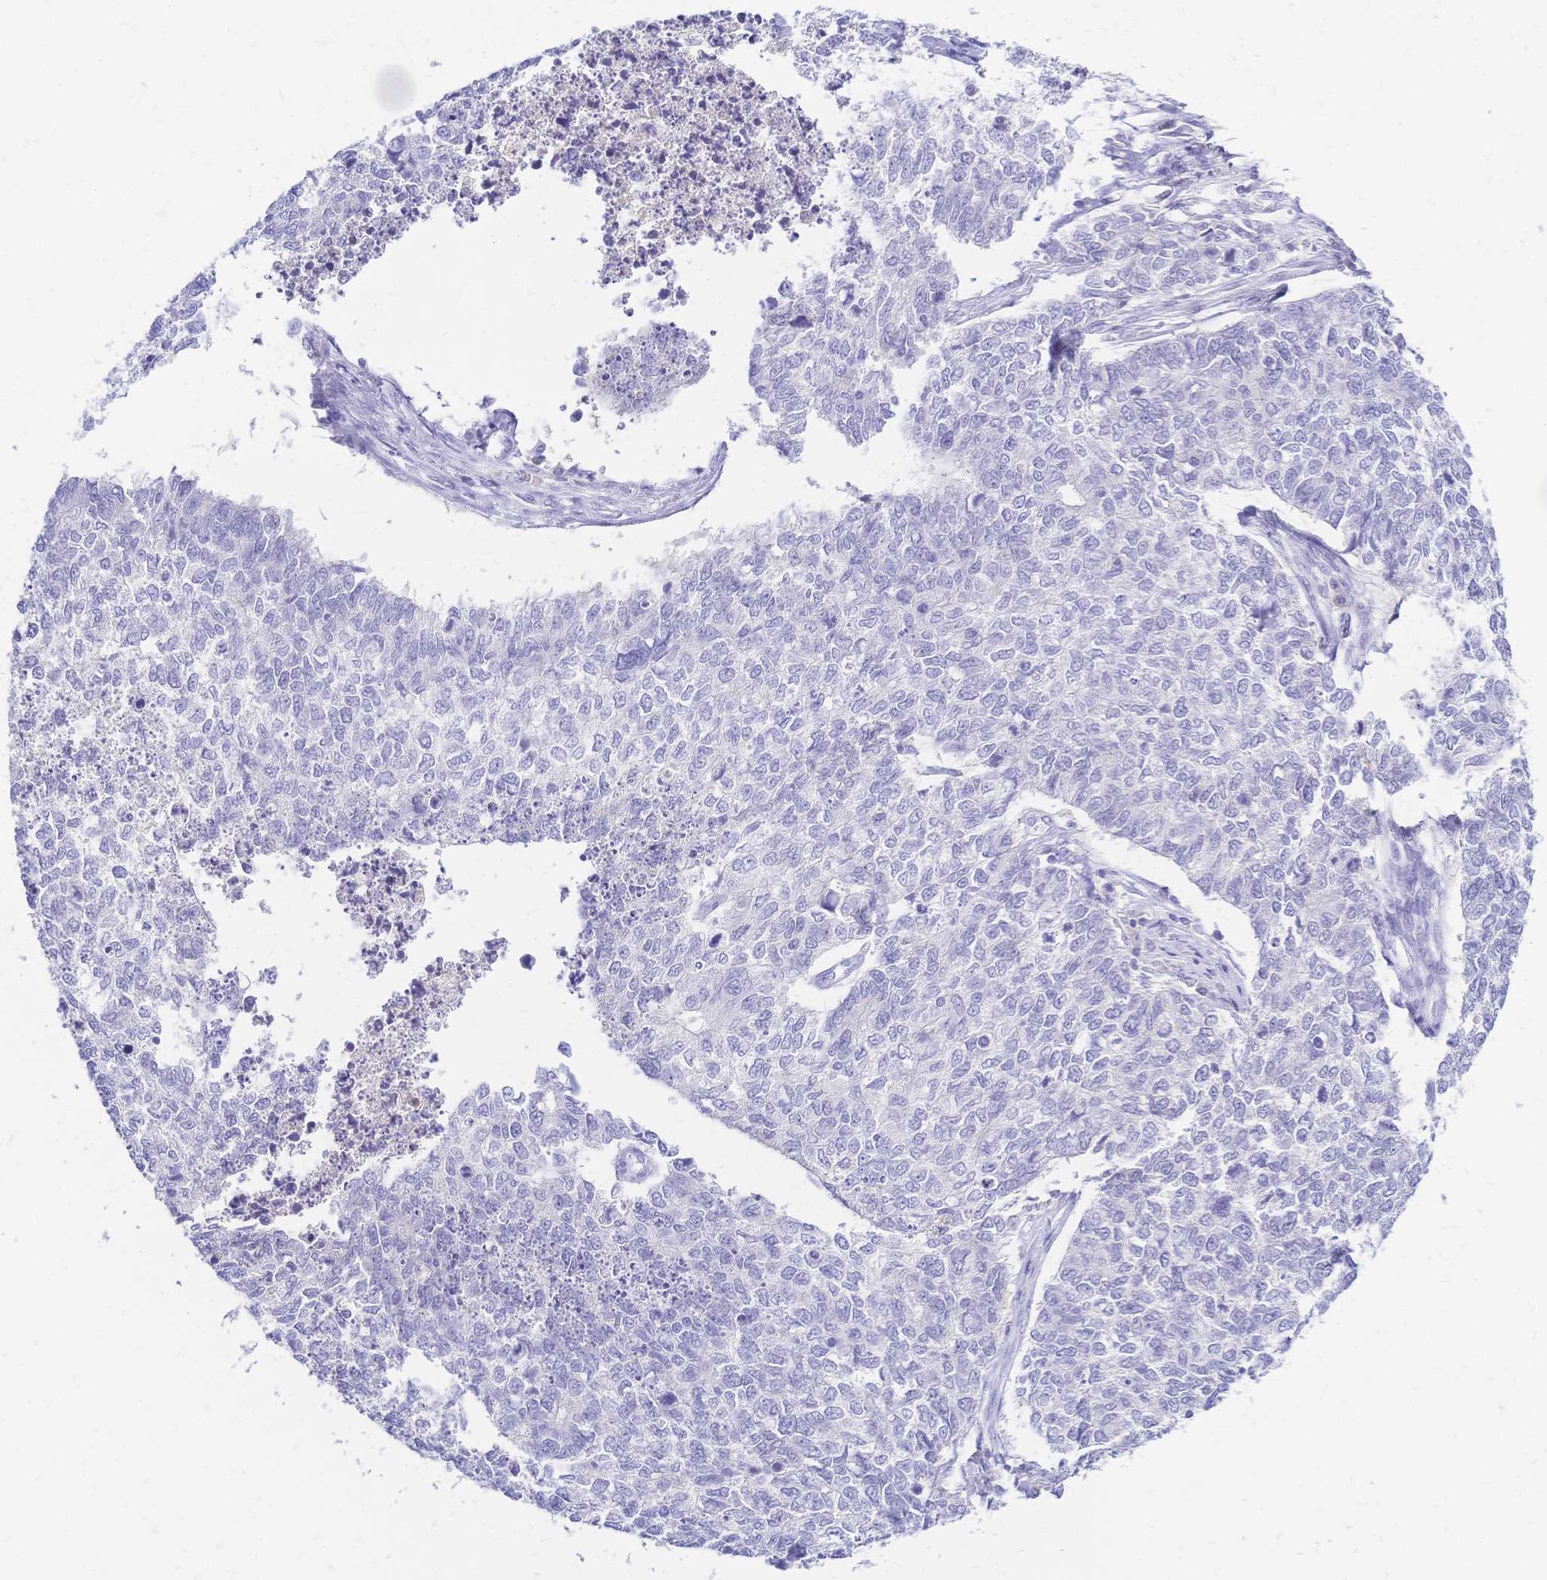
{"staining": {"intensity": "negative", "quantity": "none", "location": "none"}, "tissue": "cervical cancer", "cell_type": "Tumor cells", "image_type": "cancer", "snomed": [{"axis": "morphology", "description": "Adenocarcinoma, NOS"}, {"axis": "topography", "description": "Cervix"}], "caption": "Immunohistochemical staining of adenocarcinoma (cervical) shows no significant expression in tumor cells. (Brightfield microscopy of DAB immunohistochemistry (IHC) at high magnification).", "gene": "FA2H", "patient": {"sex": "female", "age": 63}}